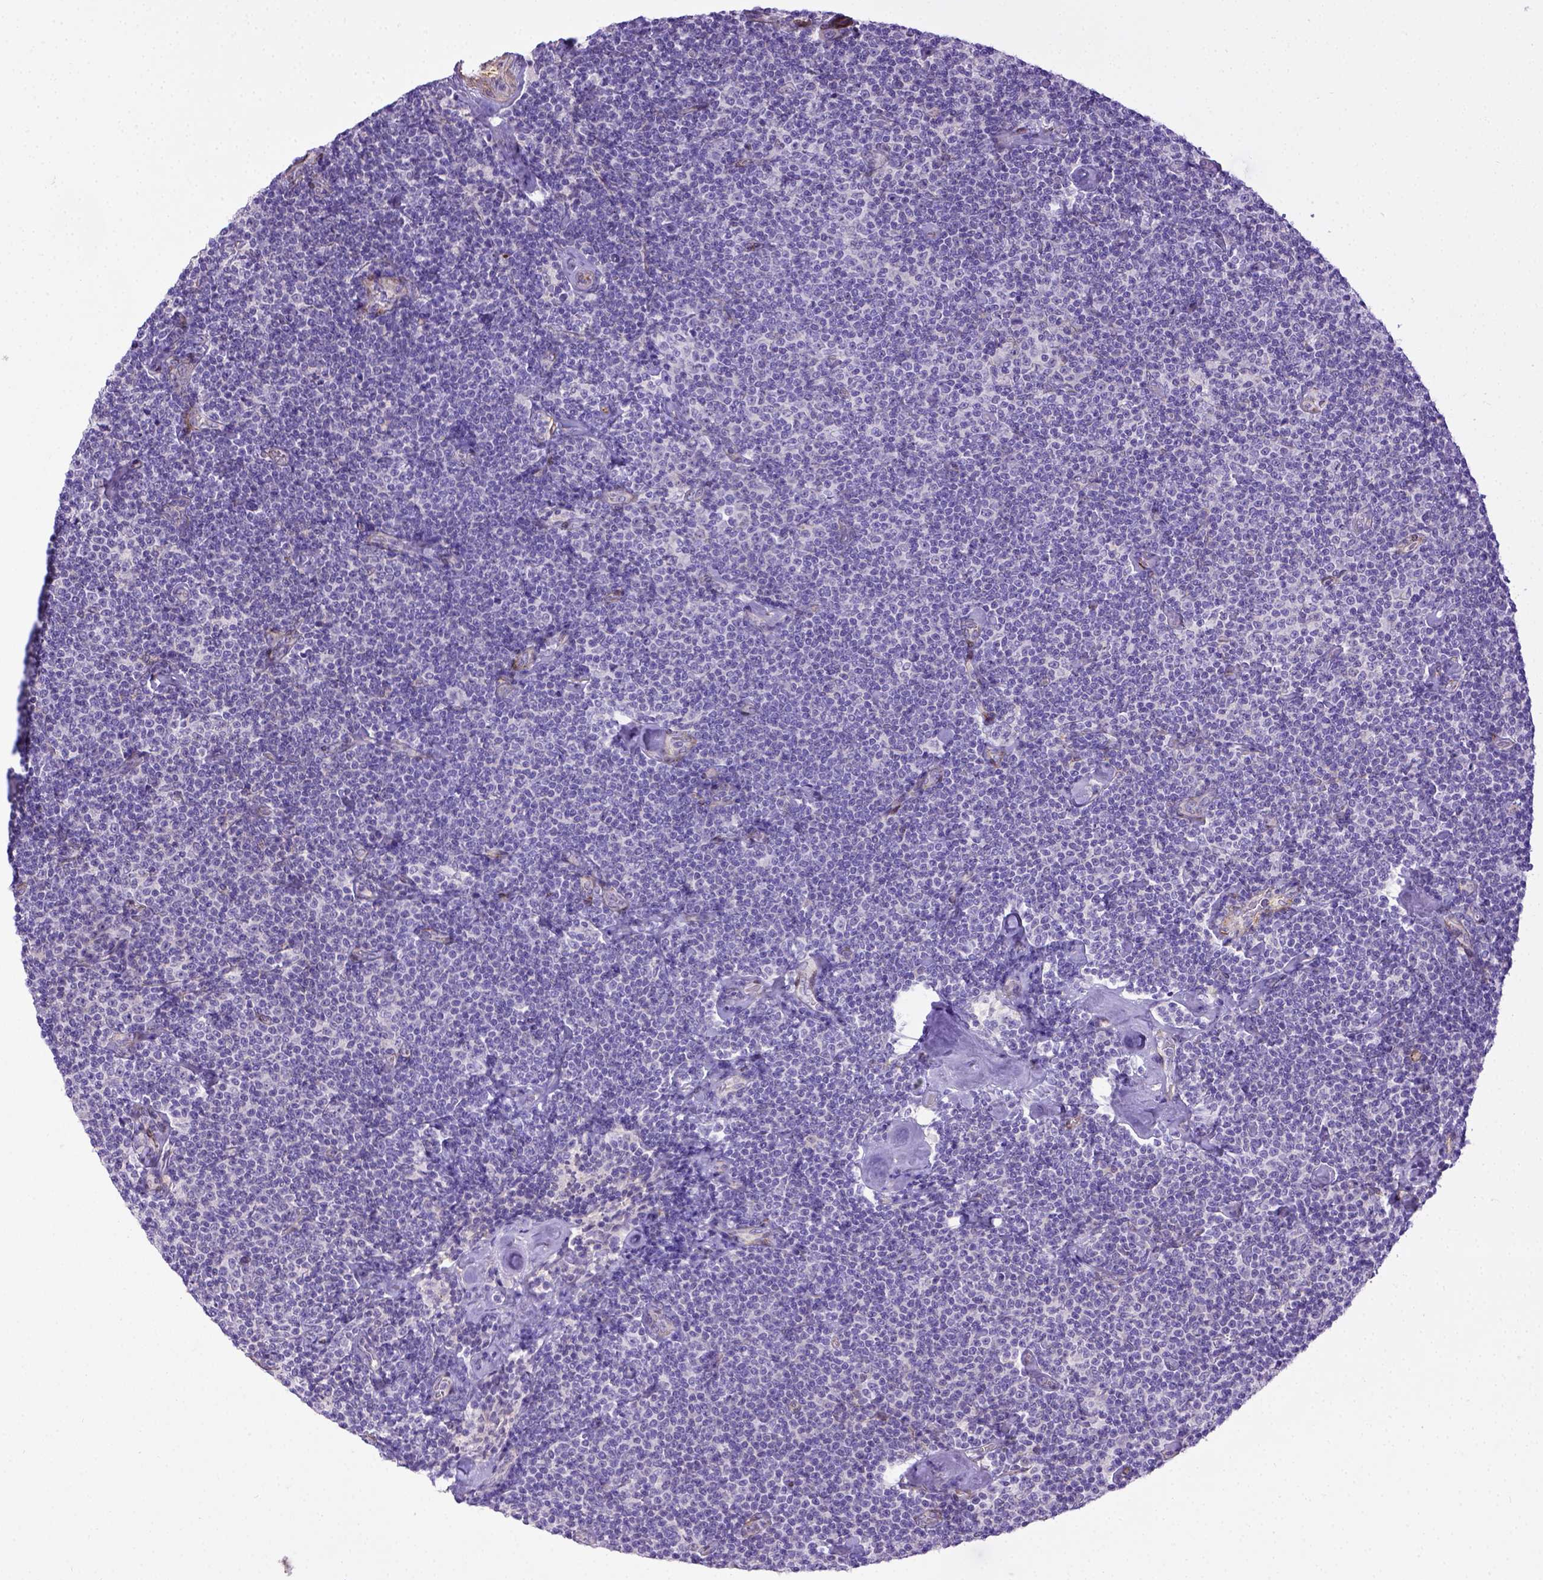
{"staining": {"intensity": "negative", "quantity": "none", "location": "none"}, "tissue": "lymphoma", "cell_type": "Tumor cells", "image_type": "cancer", "snomed": [{"axis": "morphology", "description": "Malignant lymphoma, non-Hodgkin's type, Low grade"}, {"axis": "topography", "description": "Lymph node"}], "caption": "Immunohistochemistry (IHC) micrograph of human lymphoma stained for a protein (brown), which exhibits no expression in tumor cells.", "gene": "BTN1A1", "patient": {"sex": "male", "age": 81}}